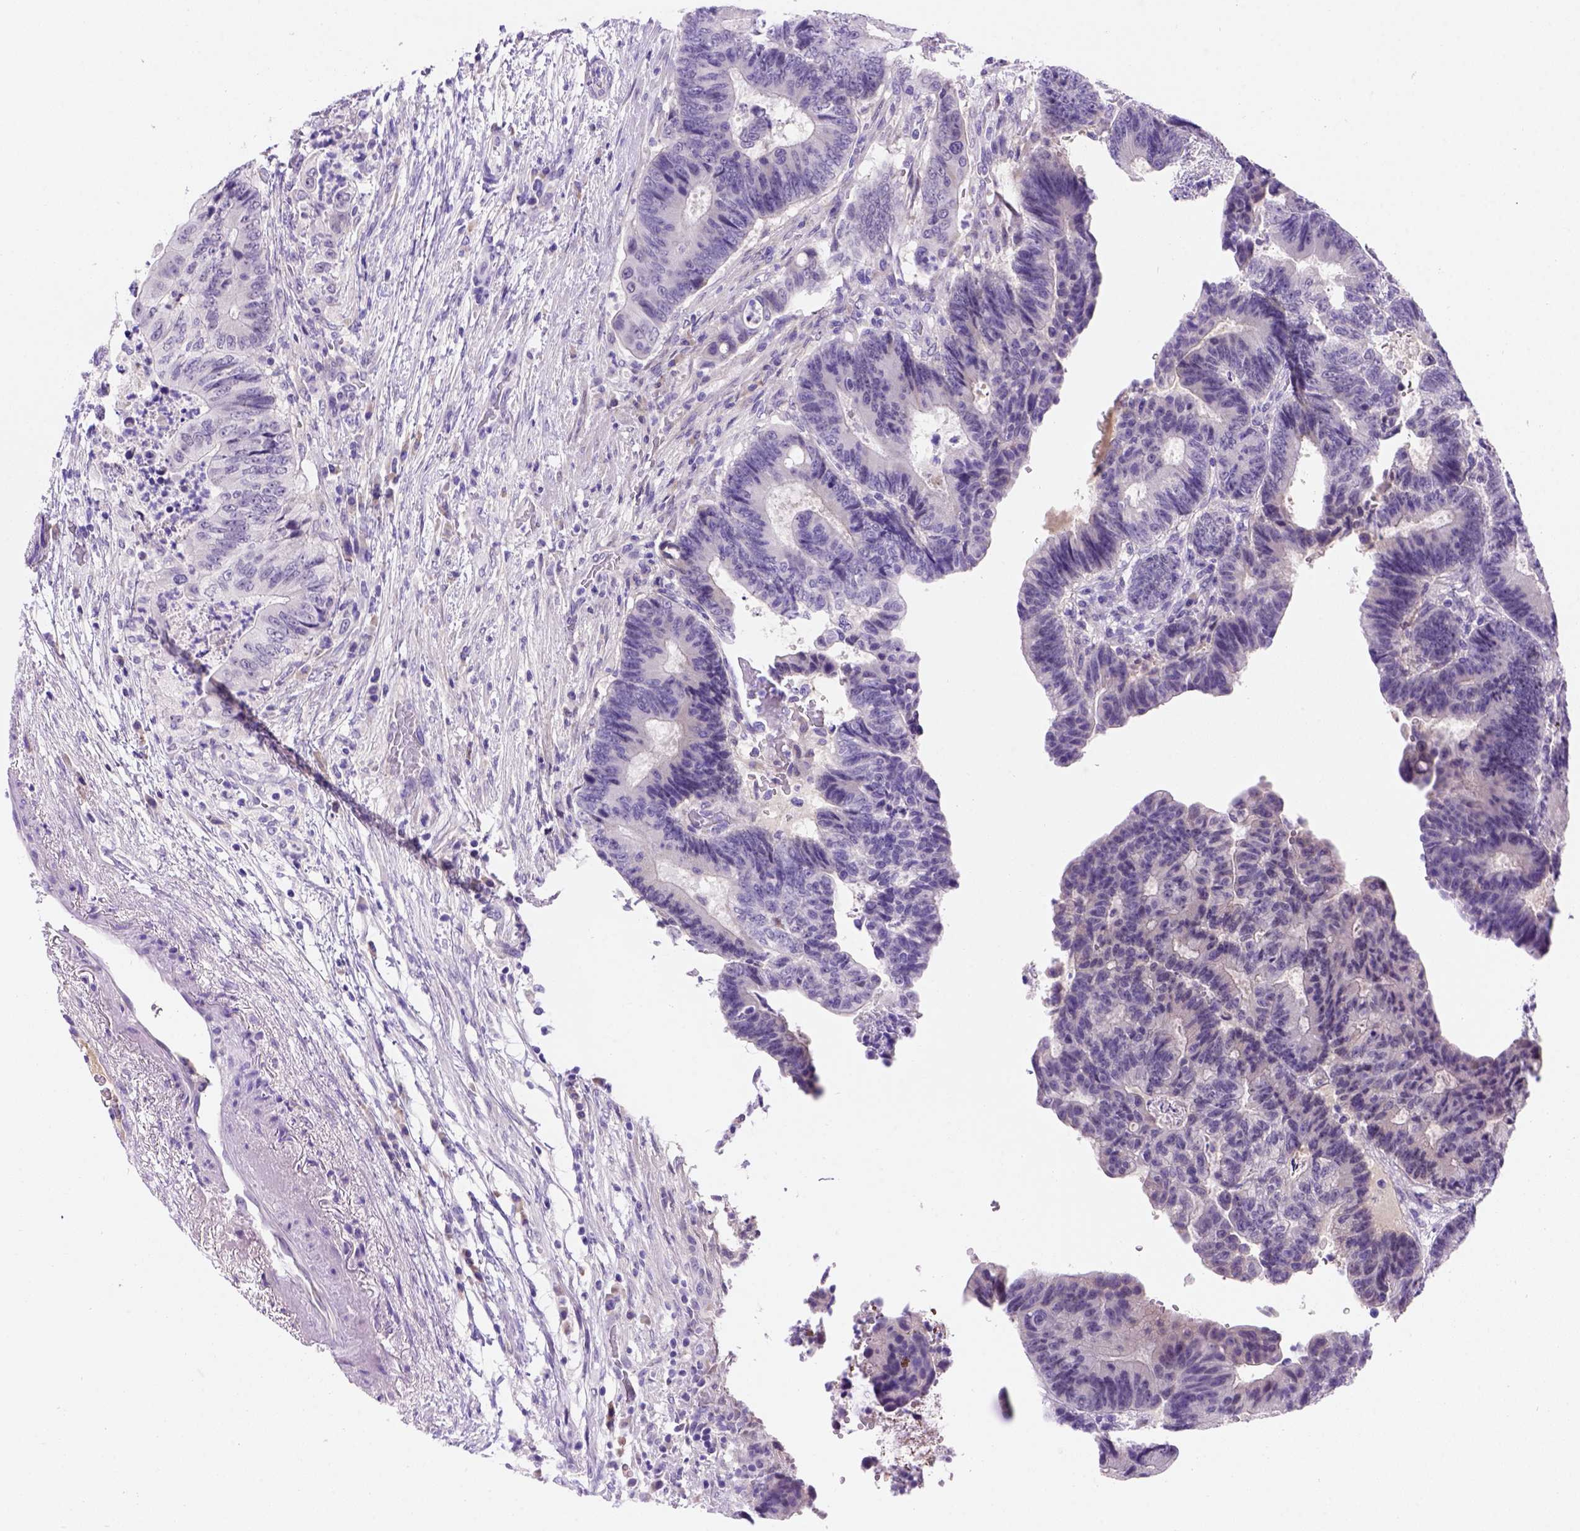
{"staining": {"intensity": "negative", "quantity": "none", "location": "none"}, "tissue": "colorectal cancer", "cell_type": "Tumor cells", "image_type": "cancer", "snomed": [{"axis": "morphology", "description": "Adenocarcinoma, NOS"}, {"axis": "topography", "description": "Colon"}], "caption": "DAB (3,3'-diaminobenzidine) immunohistochemical staining of adenocarcinoma (colorectal) reveals no significant staining in tumor cells.", "gene": "FAM81B", "patient": {"sex": "female", "age": 48}}